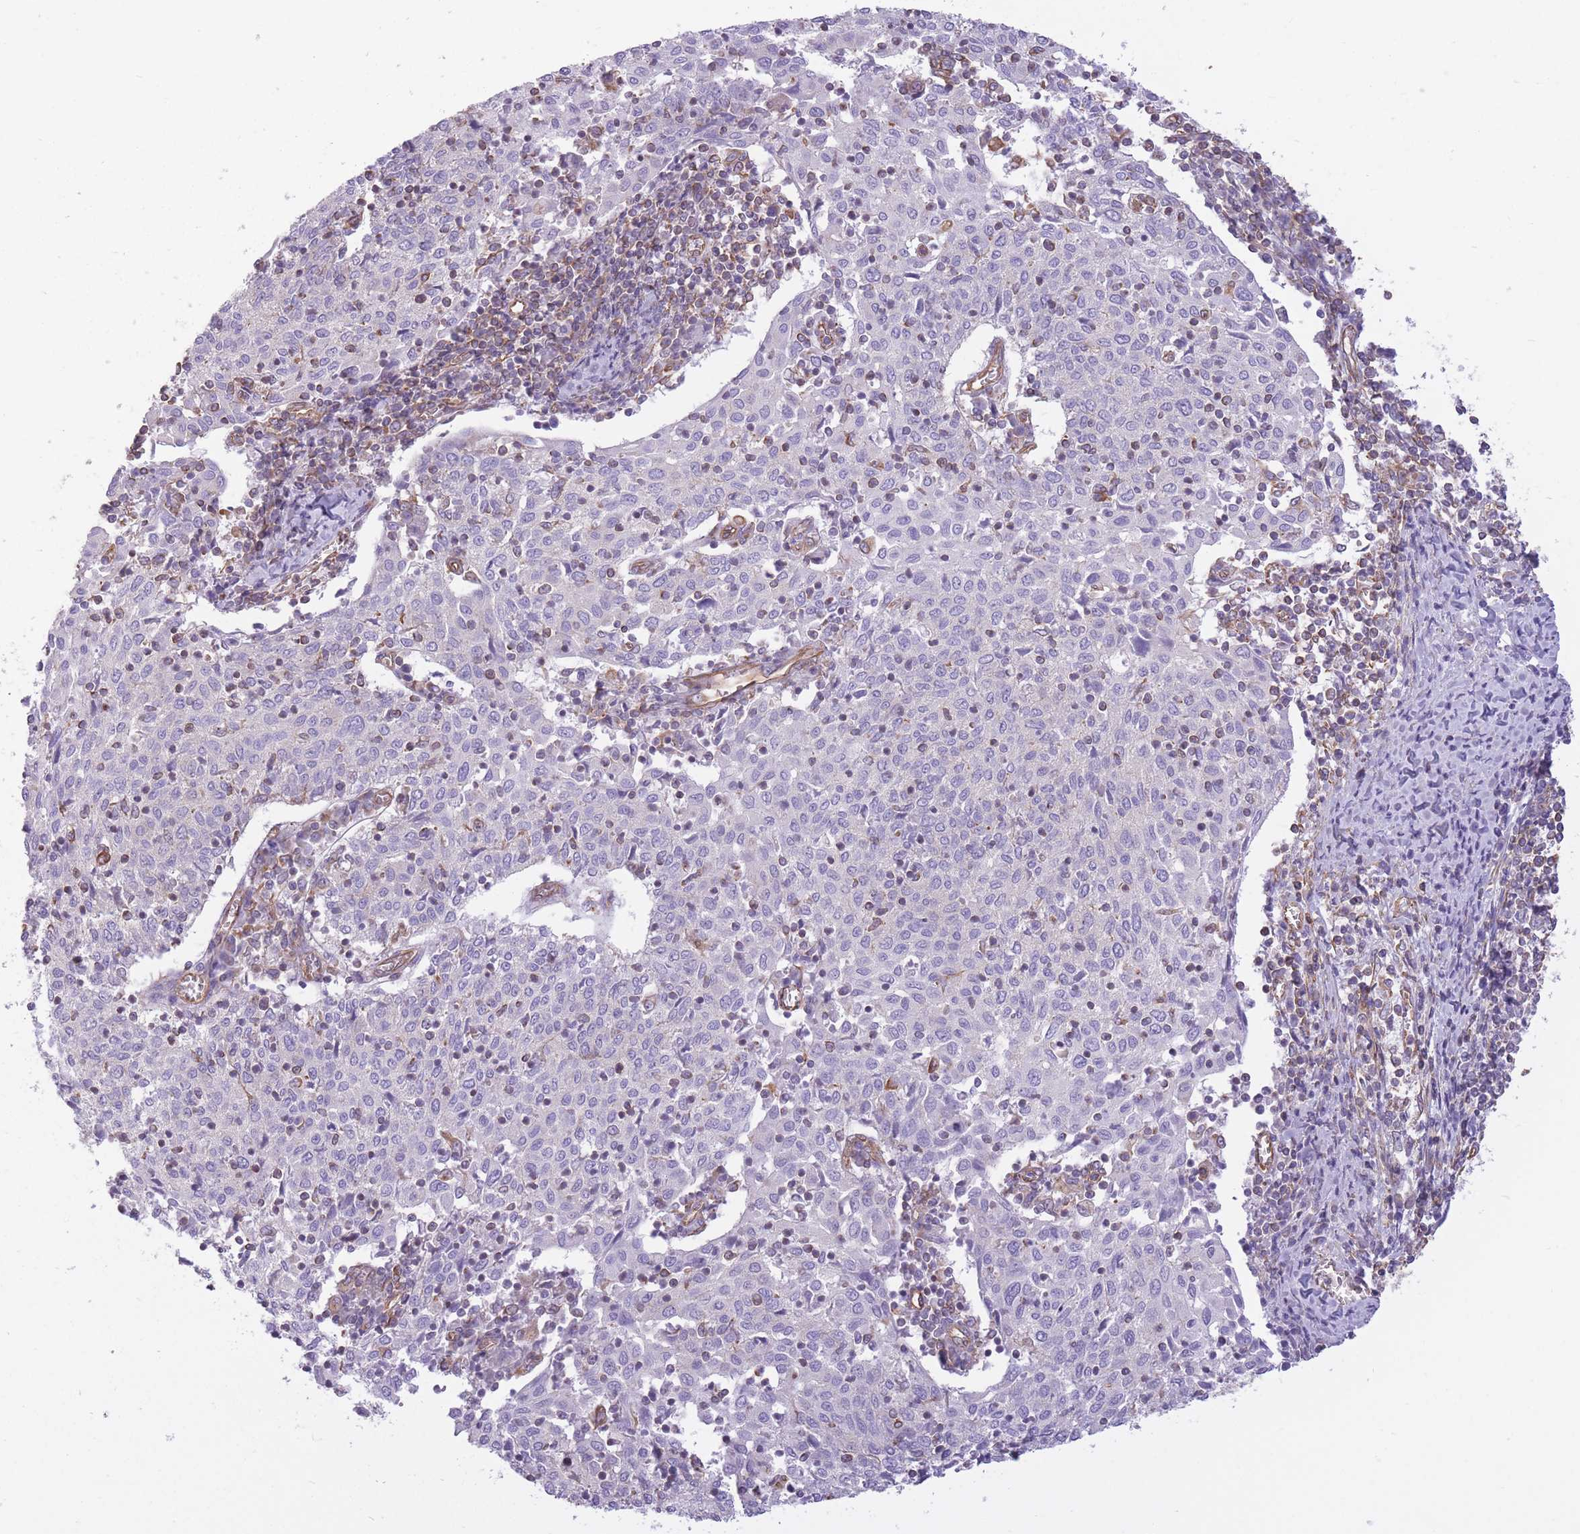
{"staining": {"intensity": "negative", "quantity": "none", "location": "none"}, "tissue": "cervical cancer", "cell_type": "Tumor cells", "image_type": "cancer", "snomed": [{"axis": "morphology", "description": "Squamous cell carcinoma, NOS"}, {"axis": "topography", "description": "Cervix"}], "caption": "This is an immunohistochemistry (IHC) photomicrograph of human squamous cell carcinoma (cervical). There is no staining in tumor cells.", "gene": "ADD1", "patient": {"sex": "female", "age": 52}}